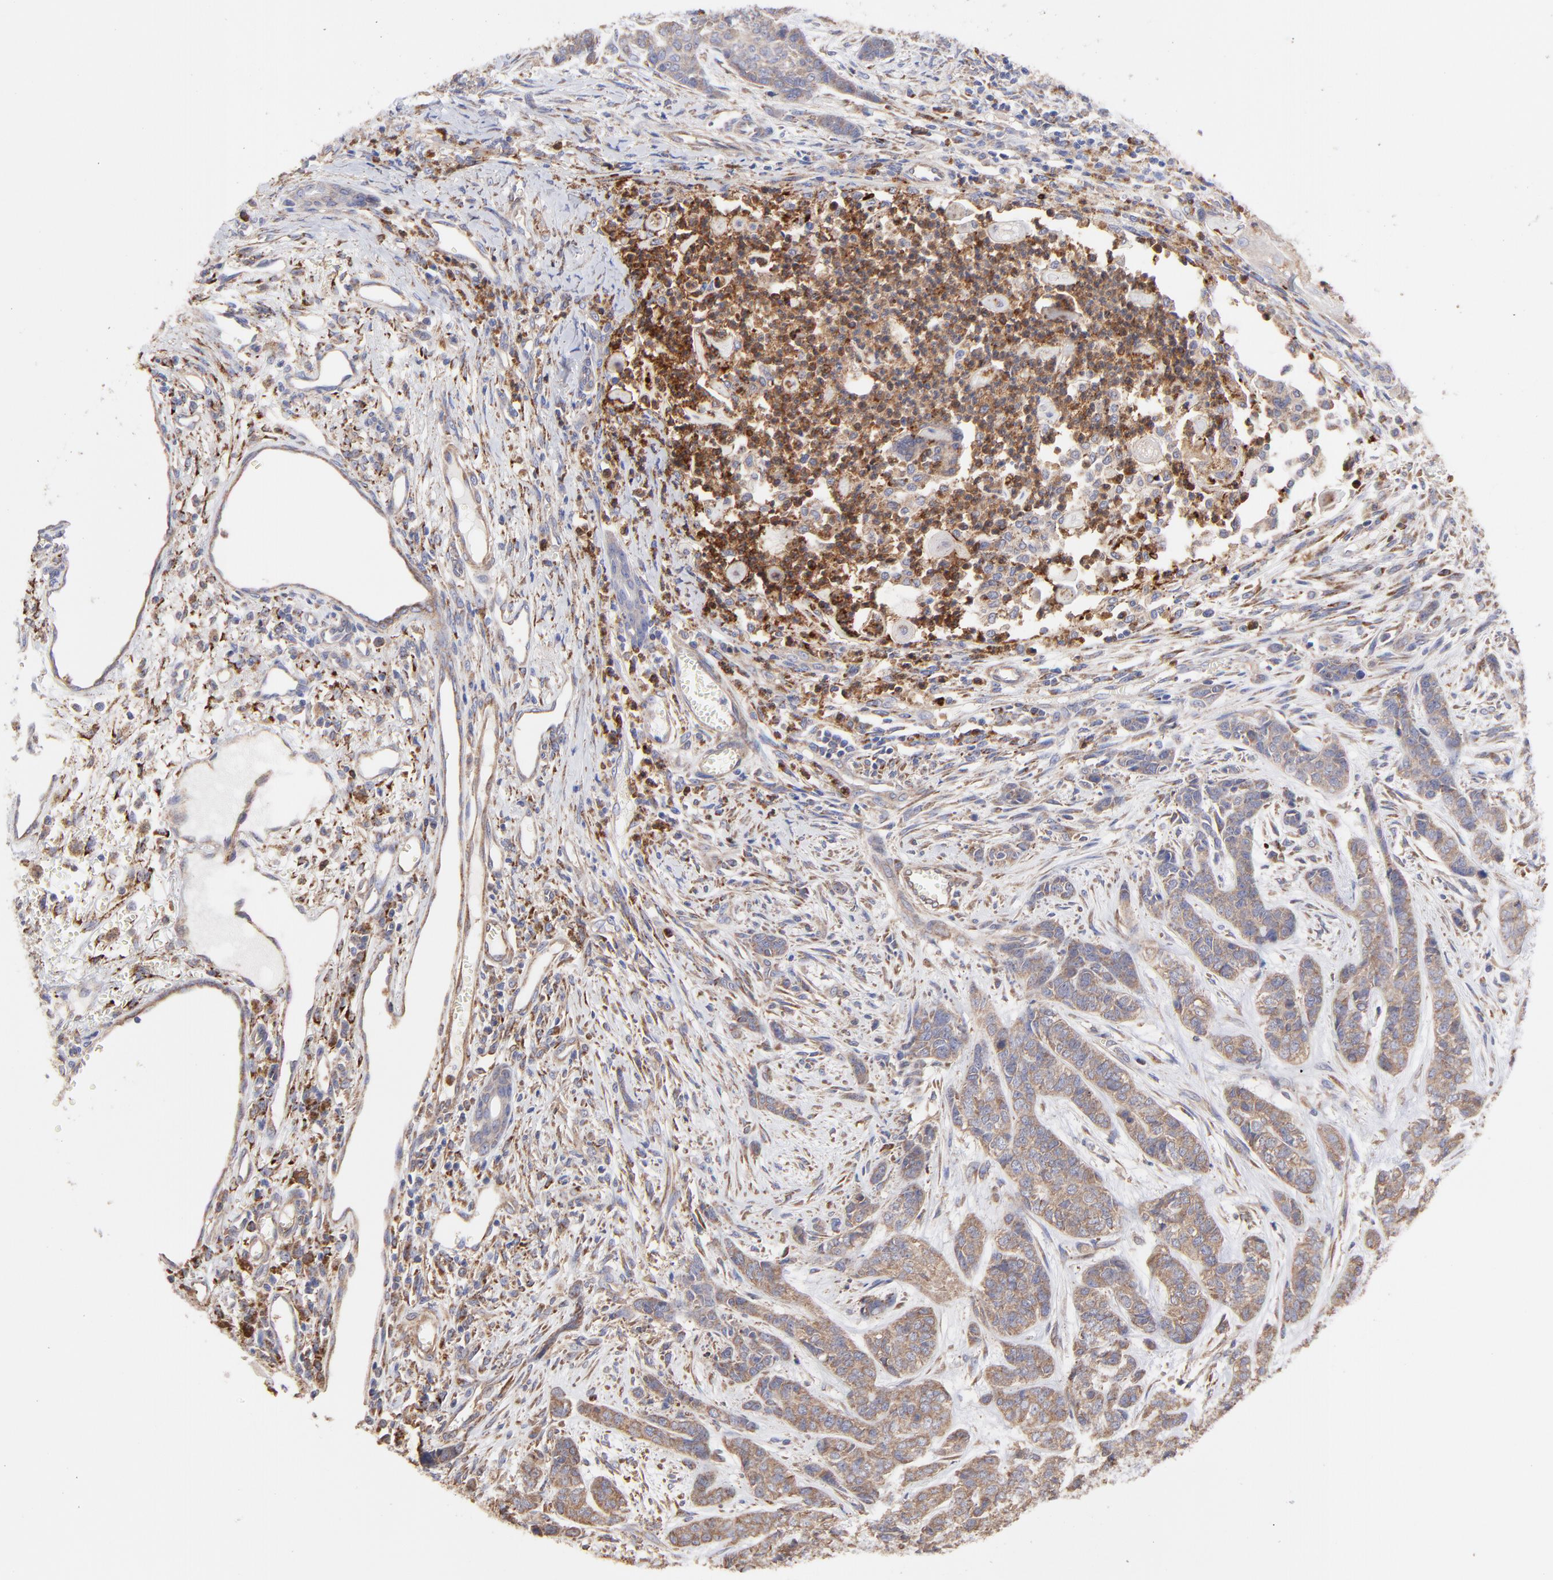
{"staining": {"intensity": "moderate", "quantity": ">75%", "location": "cytoplasmic/membranous"}, "tissue": "skin cancer", "cell_type": "Tumor cells", "image_type": "cancer", "snomed": [{"axis": "morphology", "description": "Basal cell carcinoma"}, {"axis": "topography", "description": "Skin"}], "caption": "Human basal cell carcinoma (skin) stained with a brown dye shows moderate cytoplasmic/membranous positive staining in about >75% of tumor cells.", "gene": "PFKM", "patient": {"sex": "female", "age": 64}}